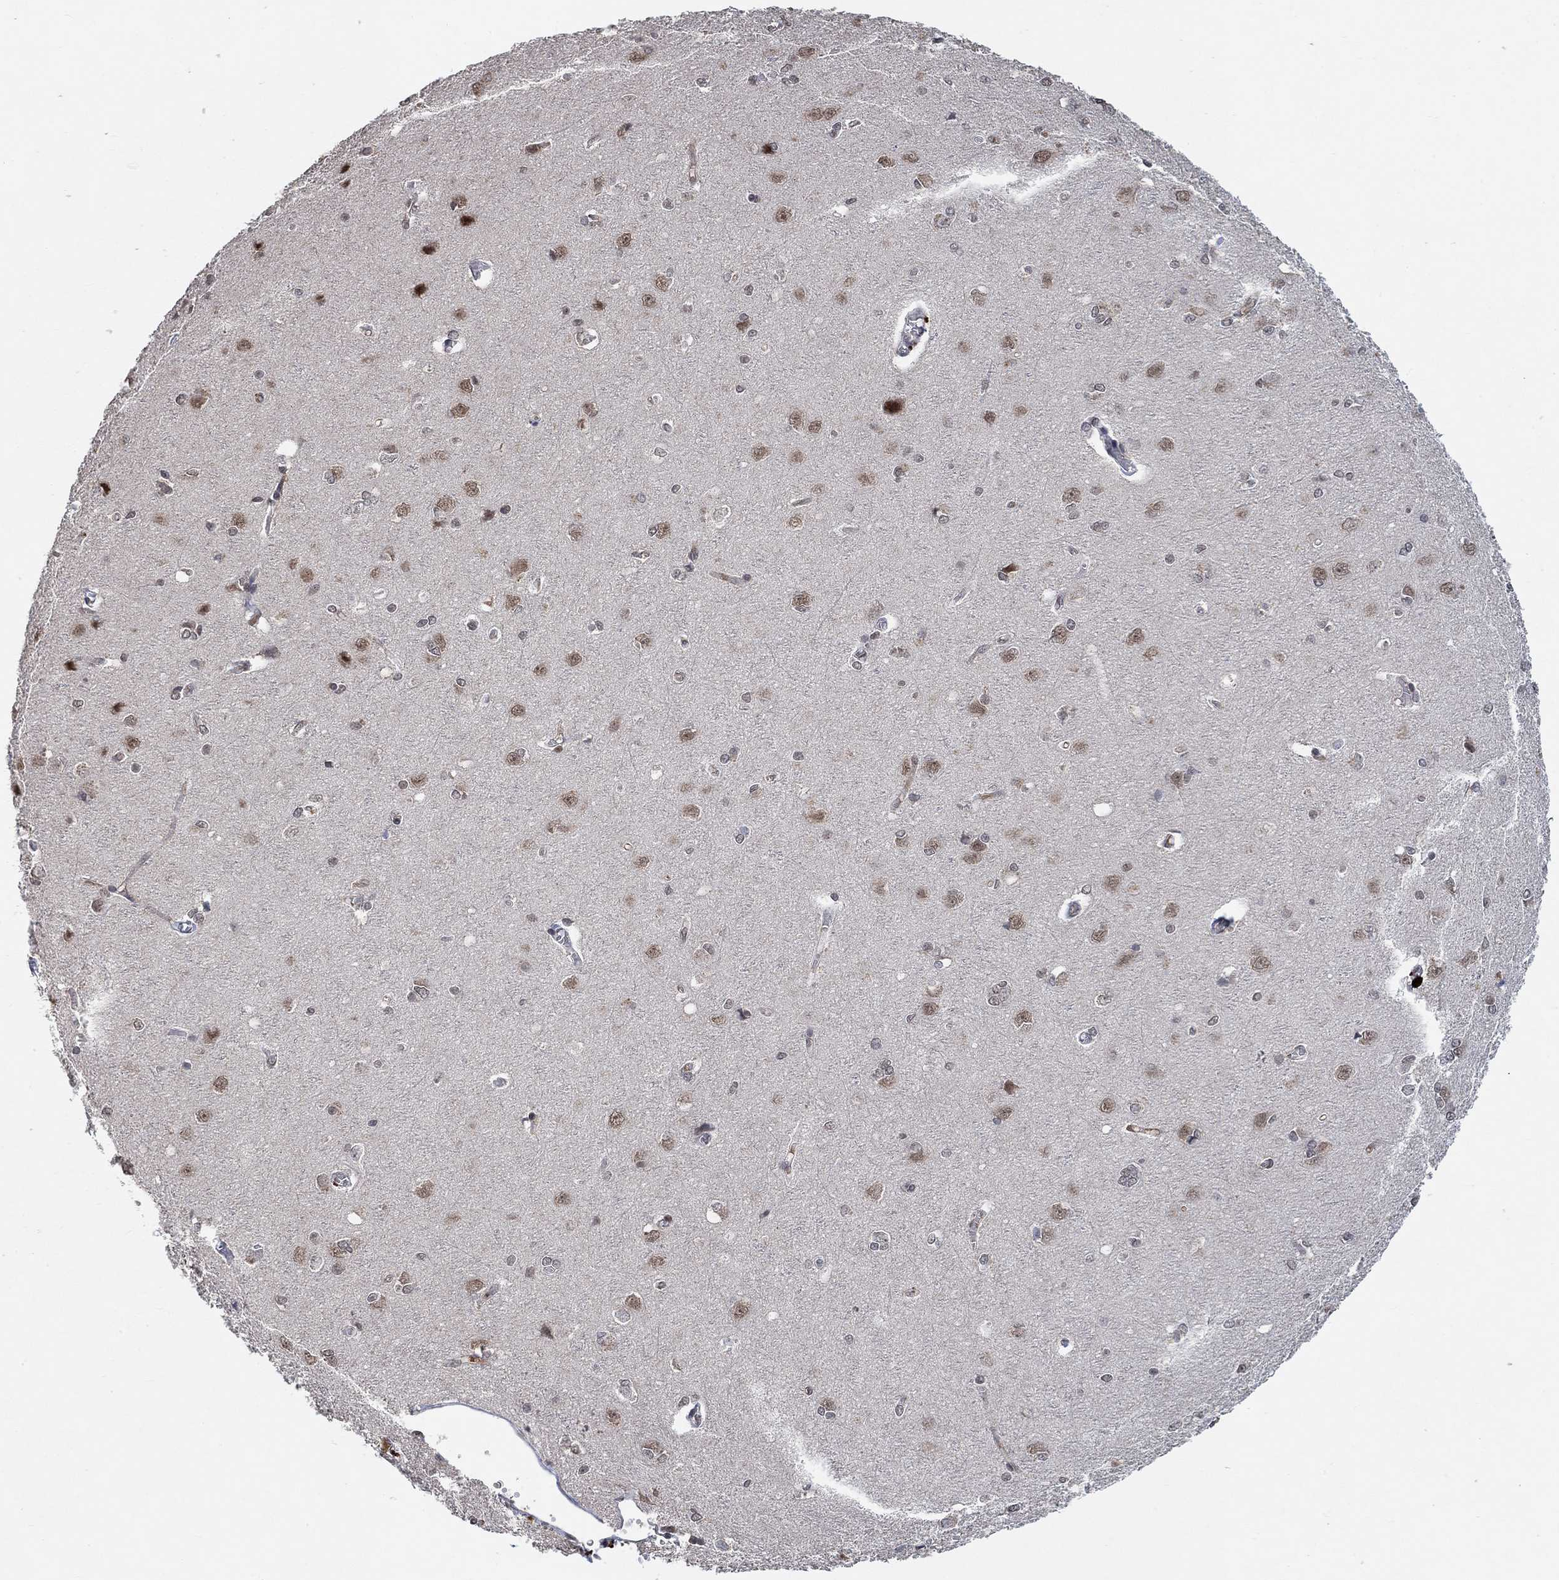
{"staining": {"intensity": "negative", "quantity": "none", "location": "none"}, "tissue": "cerebral cortex", "cell_type": "Endothelial cells", "image_type": "normal", "snomed": [{"axis": "morphology", "description": "Normal tissue, NOS"}, {"axis": "topography", "description": "Cerebral cortex"}], "caption": "Endothelial cells show no significant protein positivity in unremarkable cerebral cortex. Nuclei are stained in blue.", "gene": "THAP8", "patient": {"sex": "male", "age": 37}}